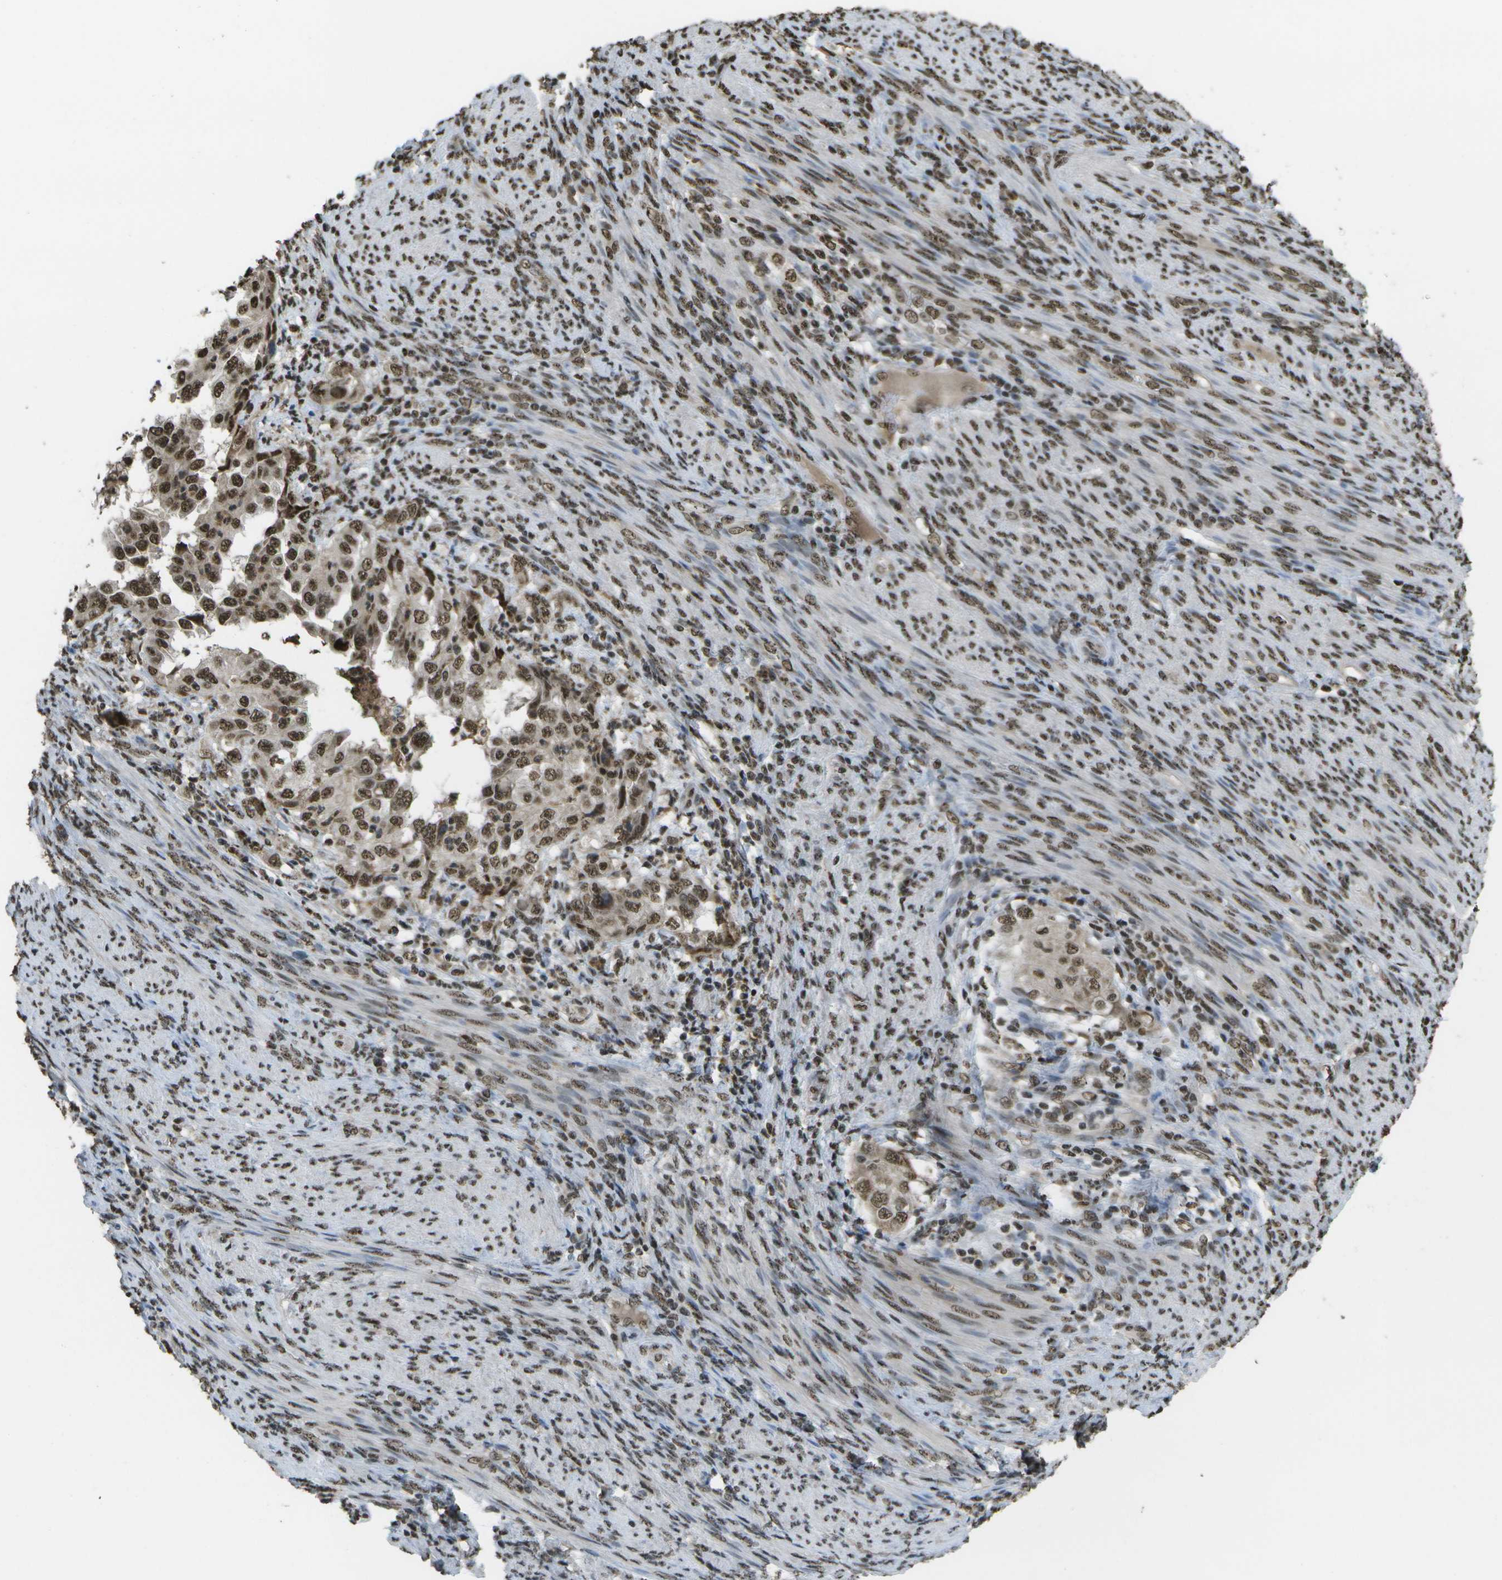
{"staining": {"intensity": "moderate", "quantity": ">75%", "location": "nuclear"}, "tissue": "endometrial cancer", "cell_type": "Tumor cells", "image_type": "cancer", "snomed": [{"axis": "morphology", "description": "Adenocarcinoma, NOS"}, {"axis": "topography", "description": "Endometrium"}], "caption": "IHC histopathology image of human adenocarcinoma (endometrial) stained for a protein (brown), which exhibits medium levels of moderate nuclear staining in approximately >75% of tumor cells.", "gene": "SPEN", "patient": {"sex": "female", "age": 85}}